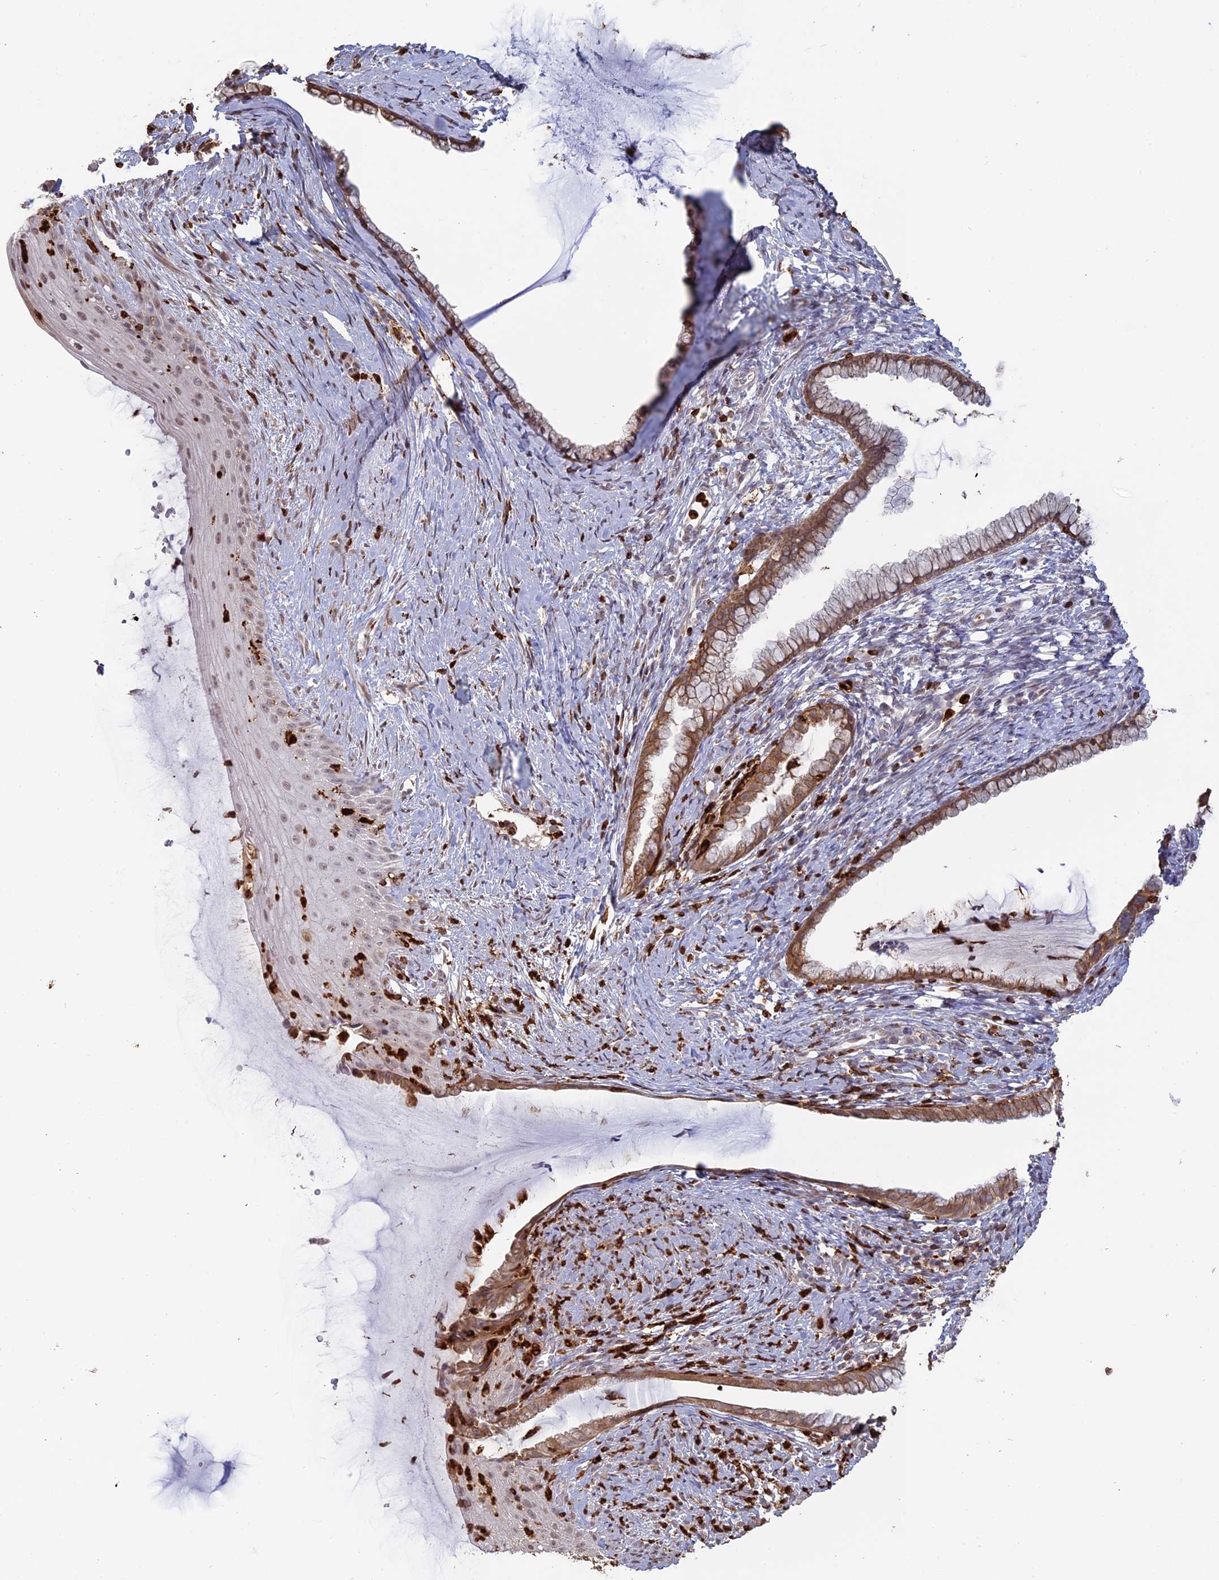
{"staining": {"intensity": "moderate", "quantity": ">75%", "location": "cytoplasmic/membranous"}, "tissue": "cervix", "cell_type": "Glandular cells", "image_type": "normal", "snomed": [{"axis": "morphology", "description": "Normal tissue, NOS"}, {"axis": "topography", "description": "Cervix"}], "caption": "The immunohistochemical stain shows moderate cytoplasmic/membranous positivity in glandular cells of unremarkable cervix. Using DAB (brown) and hematoxylin (blue) stains, captured at high magnification using brightfield microscopy.", "gene": "APOBR", "patient": {"sex": "female", "age": 36}}